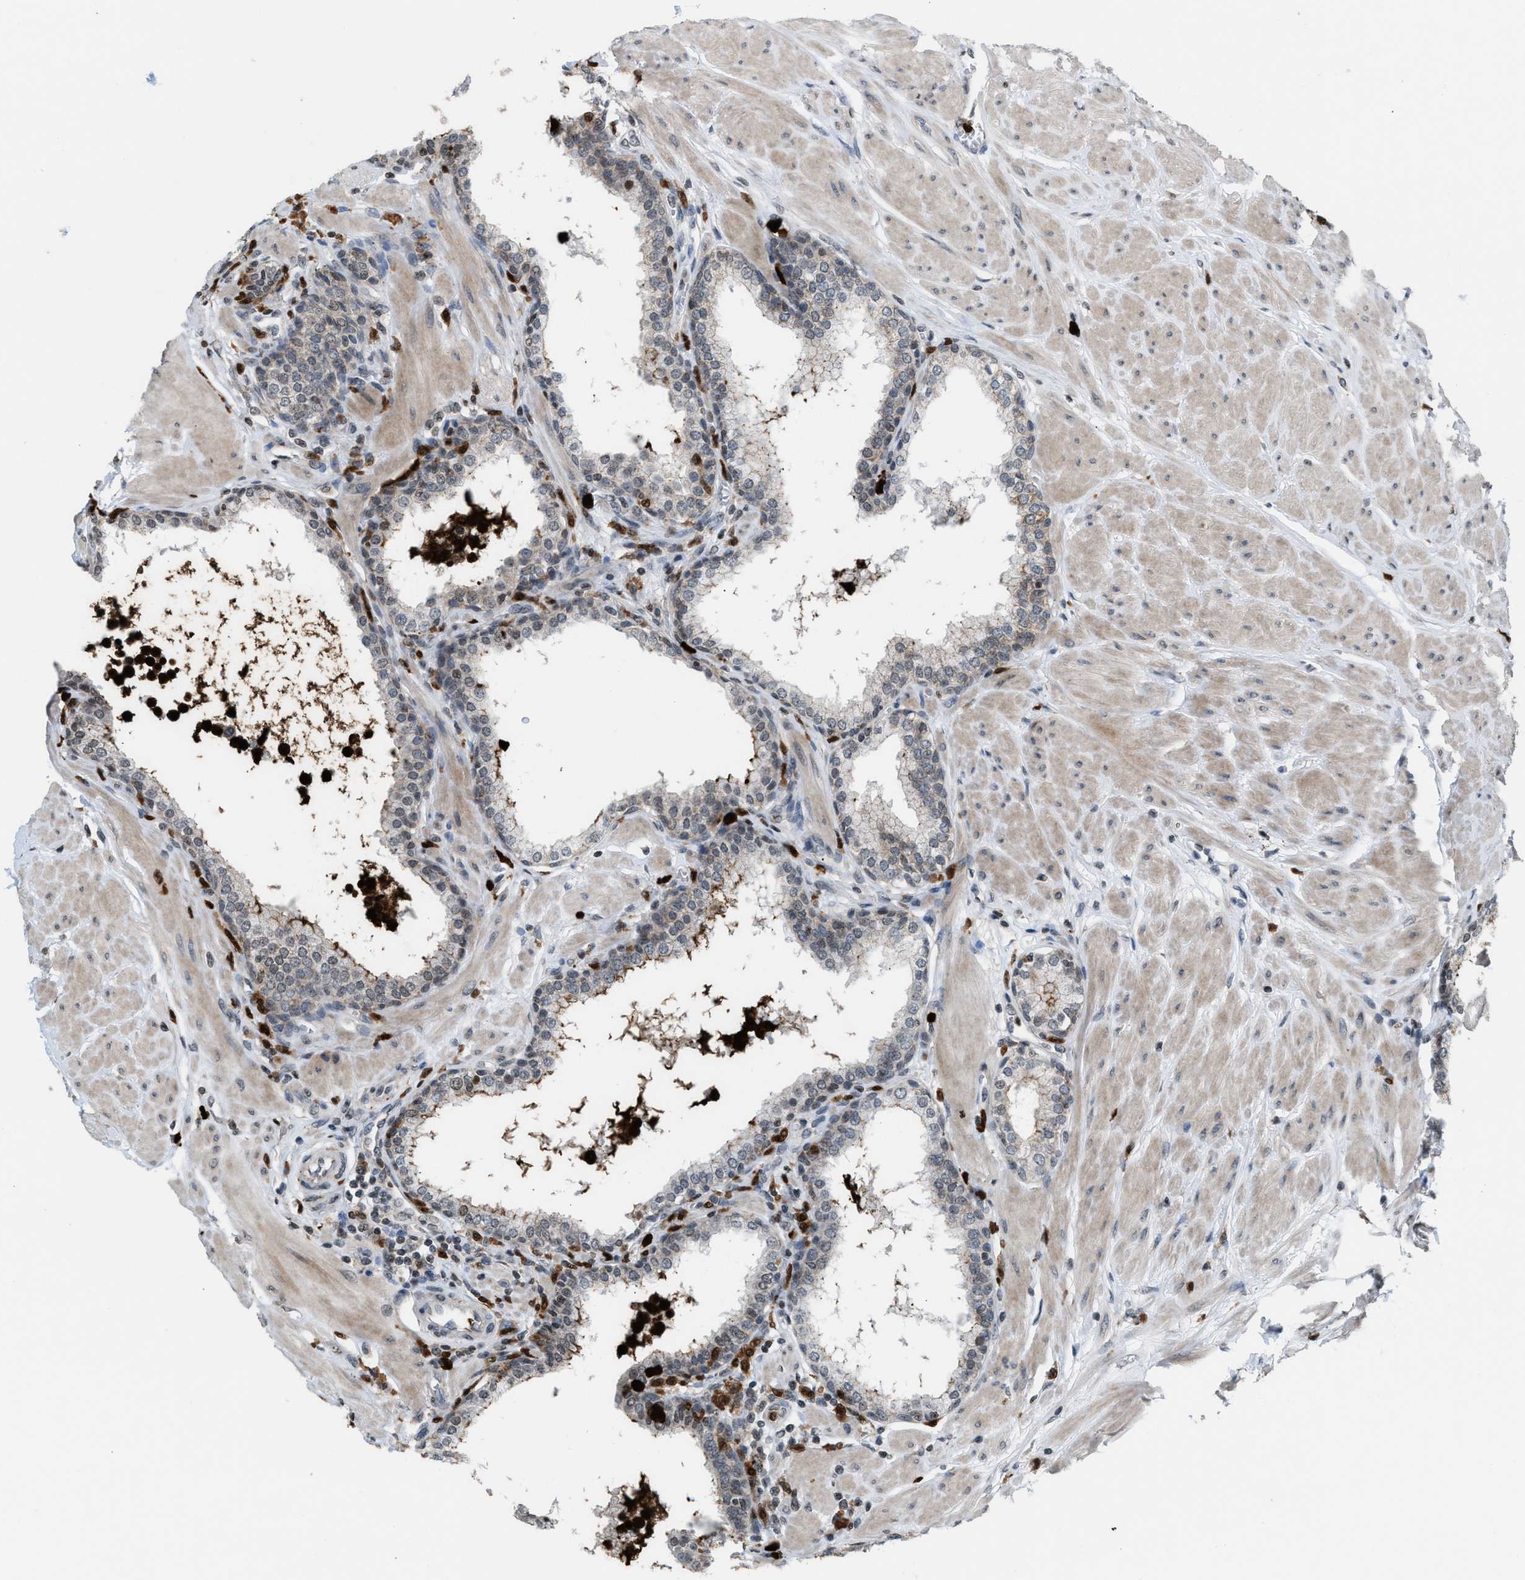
{"staining": {"intensity": "moderate", "quantity": "25%-75%", "location": "cytoplasmic/membranous"}, "tissue": "prostate", "cell_type": "Glandular cells", "image_type": "normal", "snomed": [{"axis": "morphology", "description": "Normal tissue, NOS"}, {"axis": "topography", "description": "Prostate"}], "caption": "This is a histology image of immunohistochemistry staining of normal prostate, which shows moderate expression in the cytoplasmic/membranous of glandular cells.", "gene": "PRUNE2", "patient": {"sex": "male", "age": 51}}